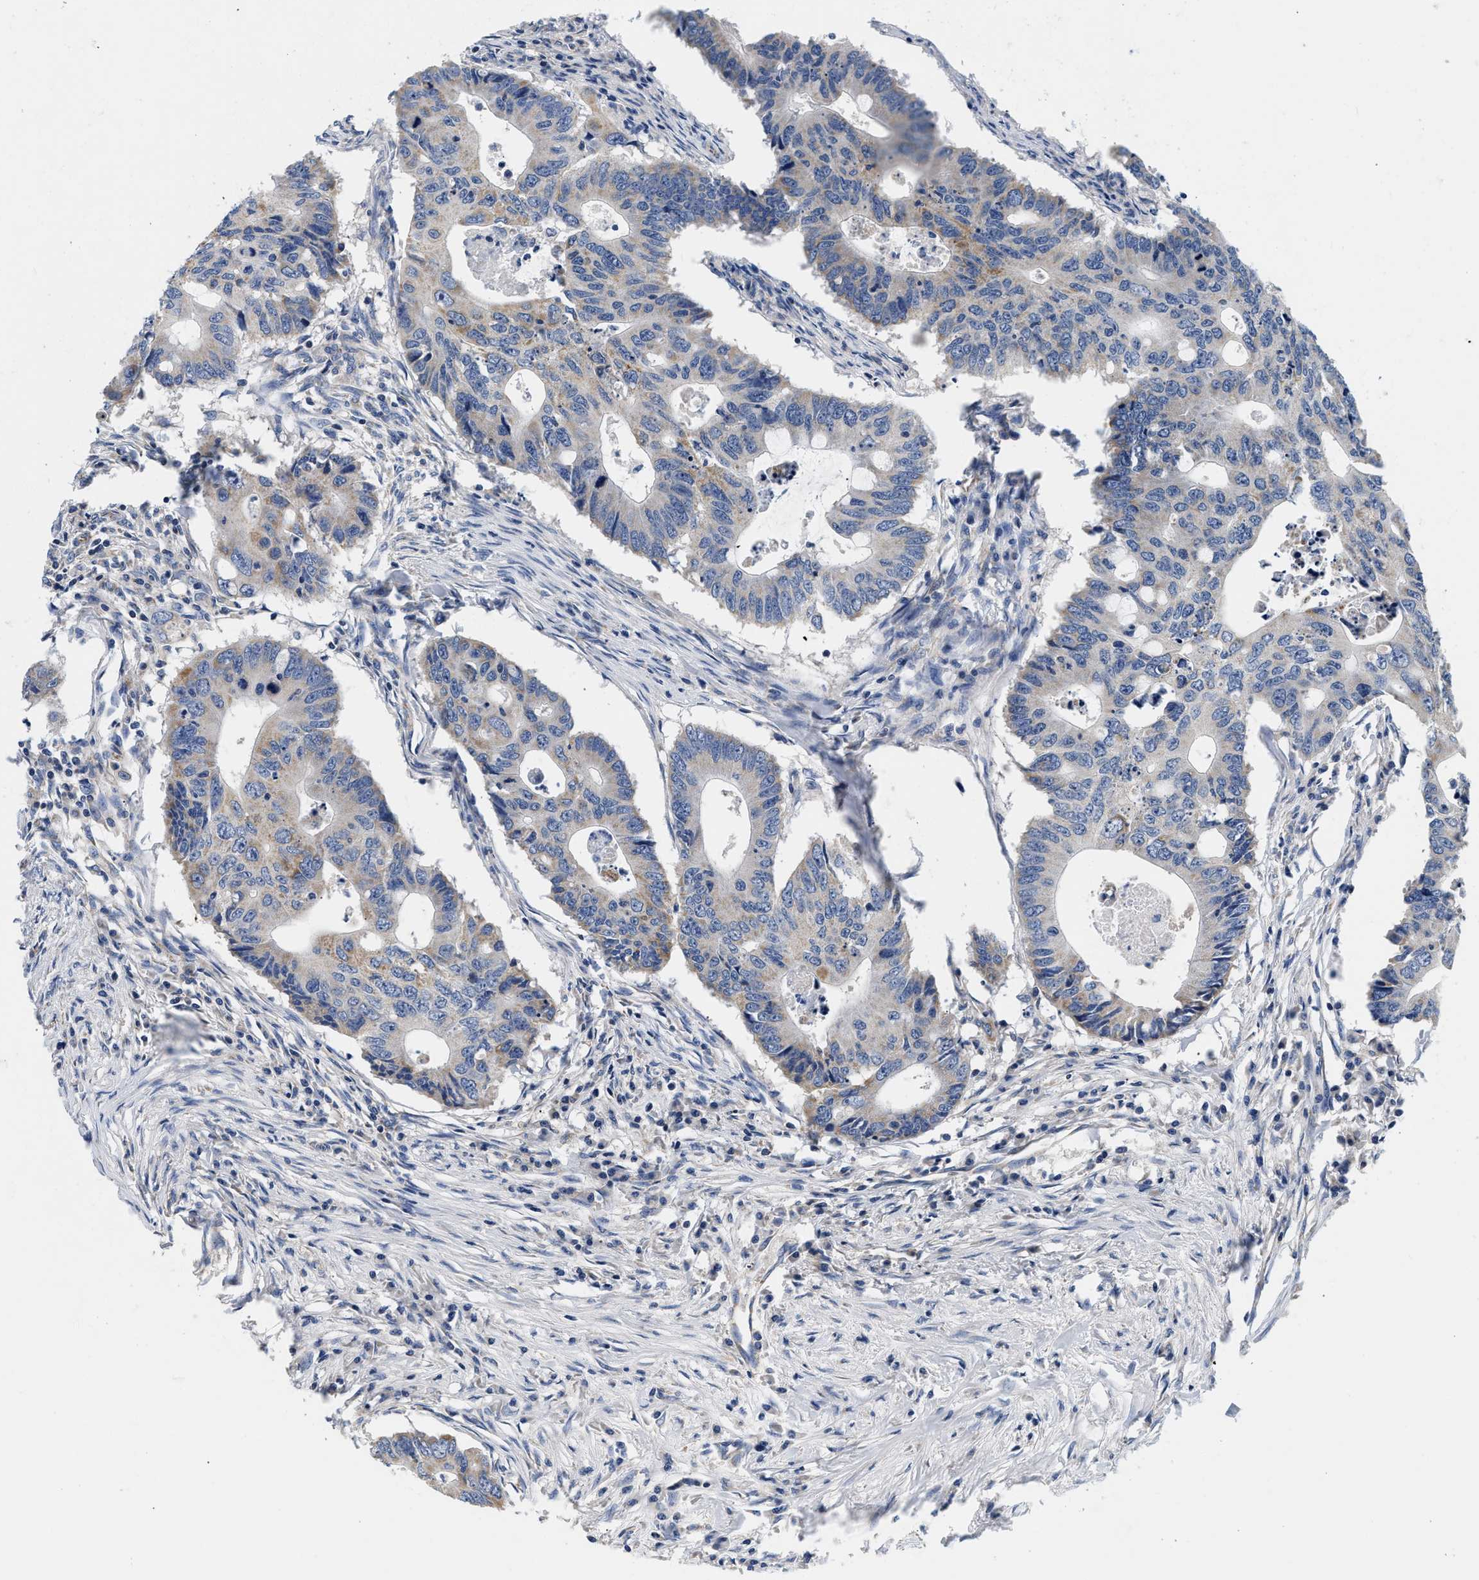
{"staining": {"intensity": "negative", "quantity": "none", "location": "none"}, "tissue": "colorectal cancer", "cell_type": "Tumor cells", "image_type": "cancer", "snomed": [{"axis": "morphology", "description": "Adenocarcinoma, NOS"}, {"axis": "topography", "description": "Colon"}], "caption": "This is a micrograph of immunohistochemistry staining of colorectal cancer, which shows no positivity in tumor cells.", "gene": "PDP1", "patient": {"sex": "male", "age": 71}}